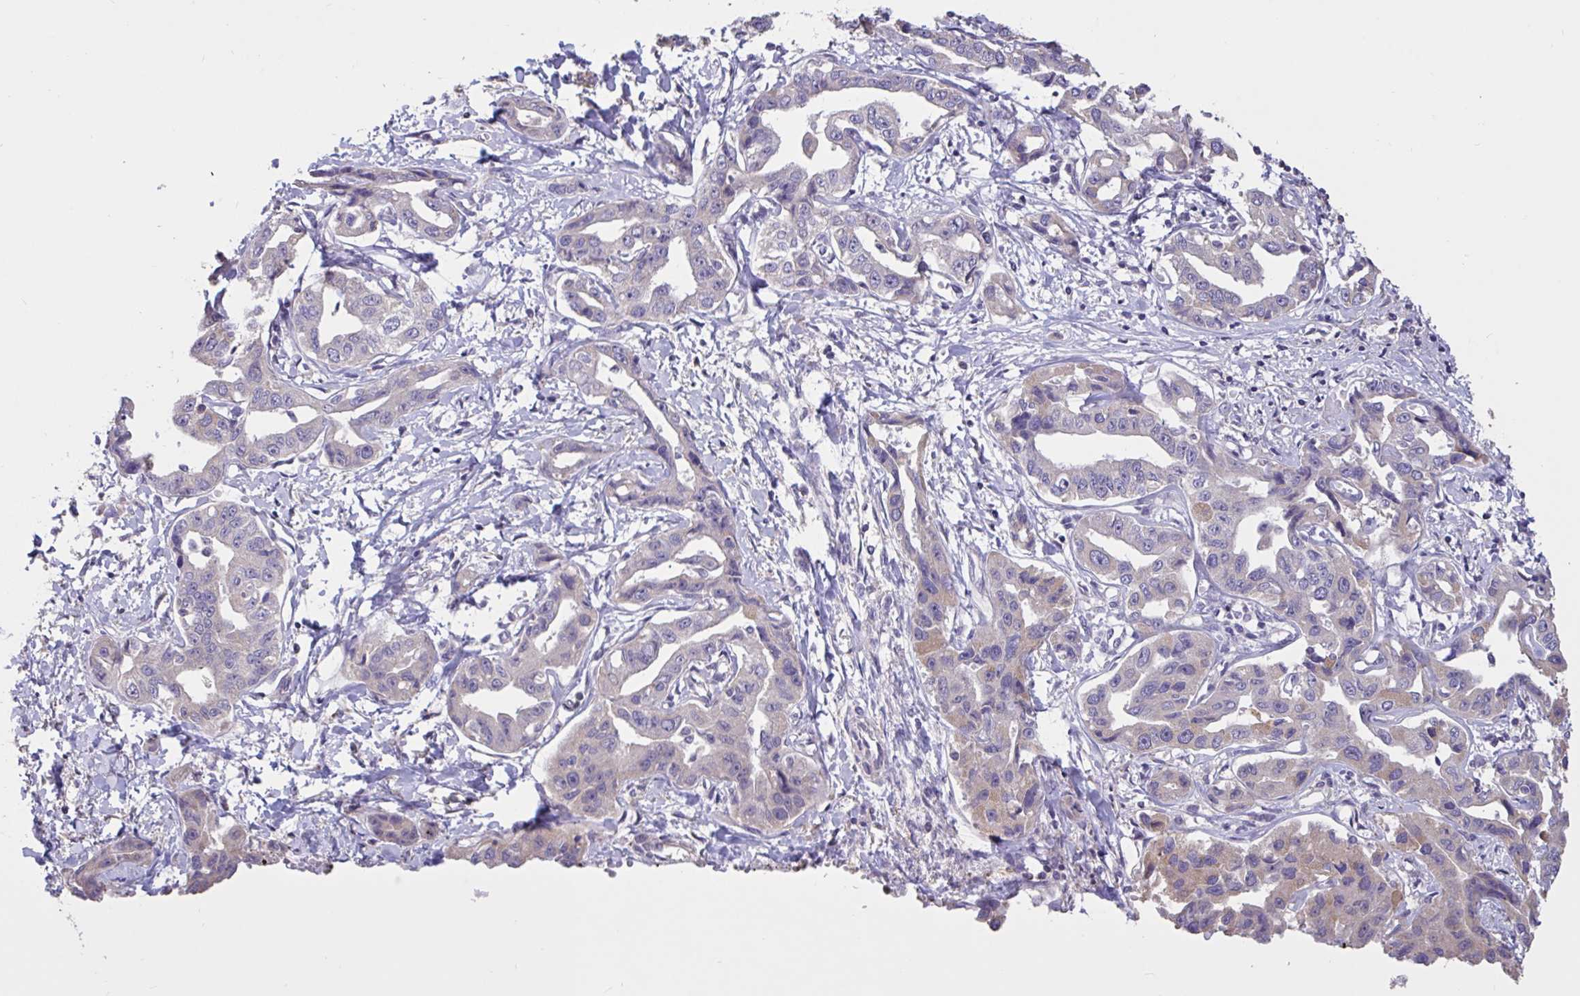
{"staining": {"intensity": "negative", "quantity": "none", "location": "none"}, "tissue": "liver cancer", "cell_type": "Tumor cells", "image_type": "cancer", "snomed": [{"axis": "morphology", "description": "Cholangiocarcinoma"}, {"axis": "topography", "description": "Liver"}], "caption": "Micrograph shows no significant protein expression in tumor cells of cholangiocarcinoma (liver).", "gene": "DDX39A", "patient": {"sex": "male", "age": 59}}